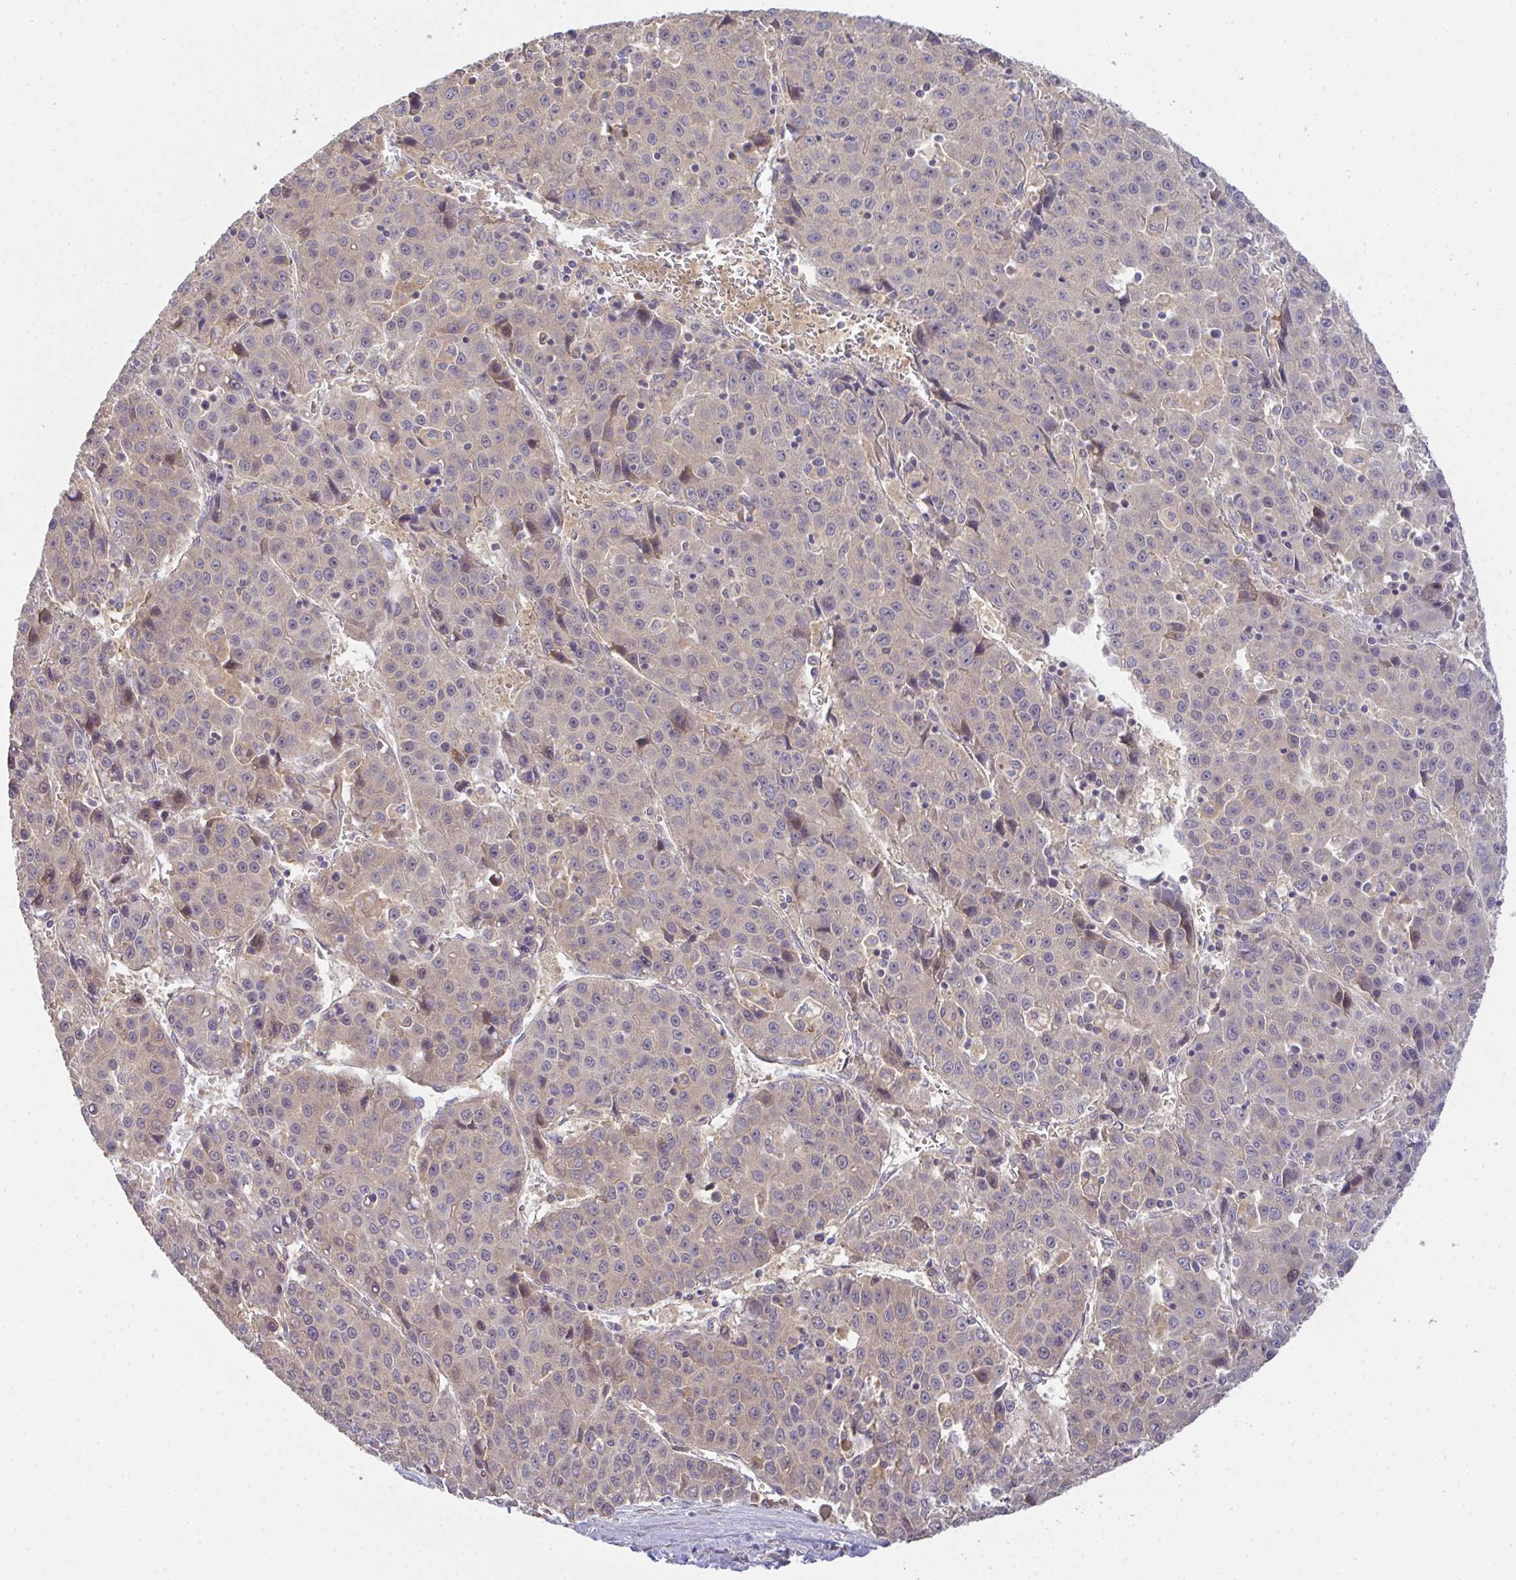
{"staining": {"intensity": "negative", "quantity": "none", "location": "none"}, "tissue": "liver cancer", "cell_type": "Tumor cells", "image_type": "cancer", "snomed": [{"axis": "morphology", "description": "Carcinoma, Hepatocellular, NOS"}, {"axis": "topography", "description": "Liver"}], "caption": "Liver cancer (hepatocellular carcinoma) stained for a protein using IHC shows no staining tumor cells.", "gene": "EEF1AKMT1", "patient": {"sex": "female", "age": 53}}